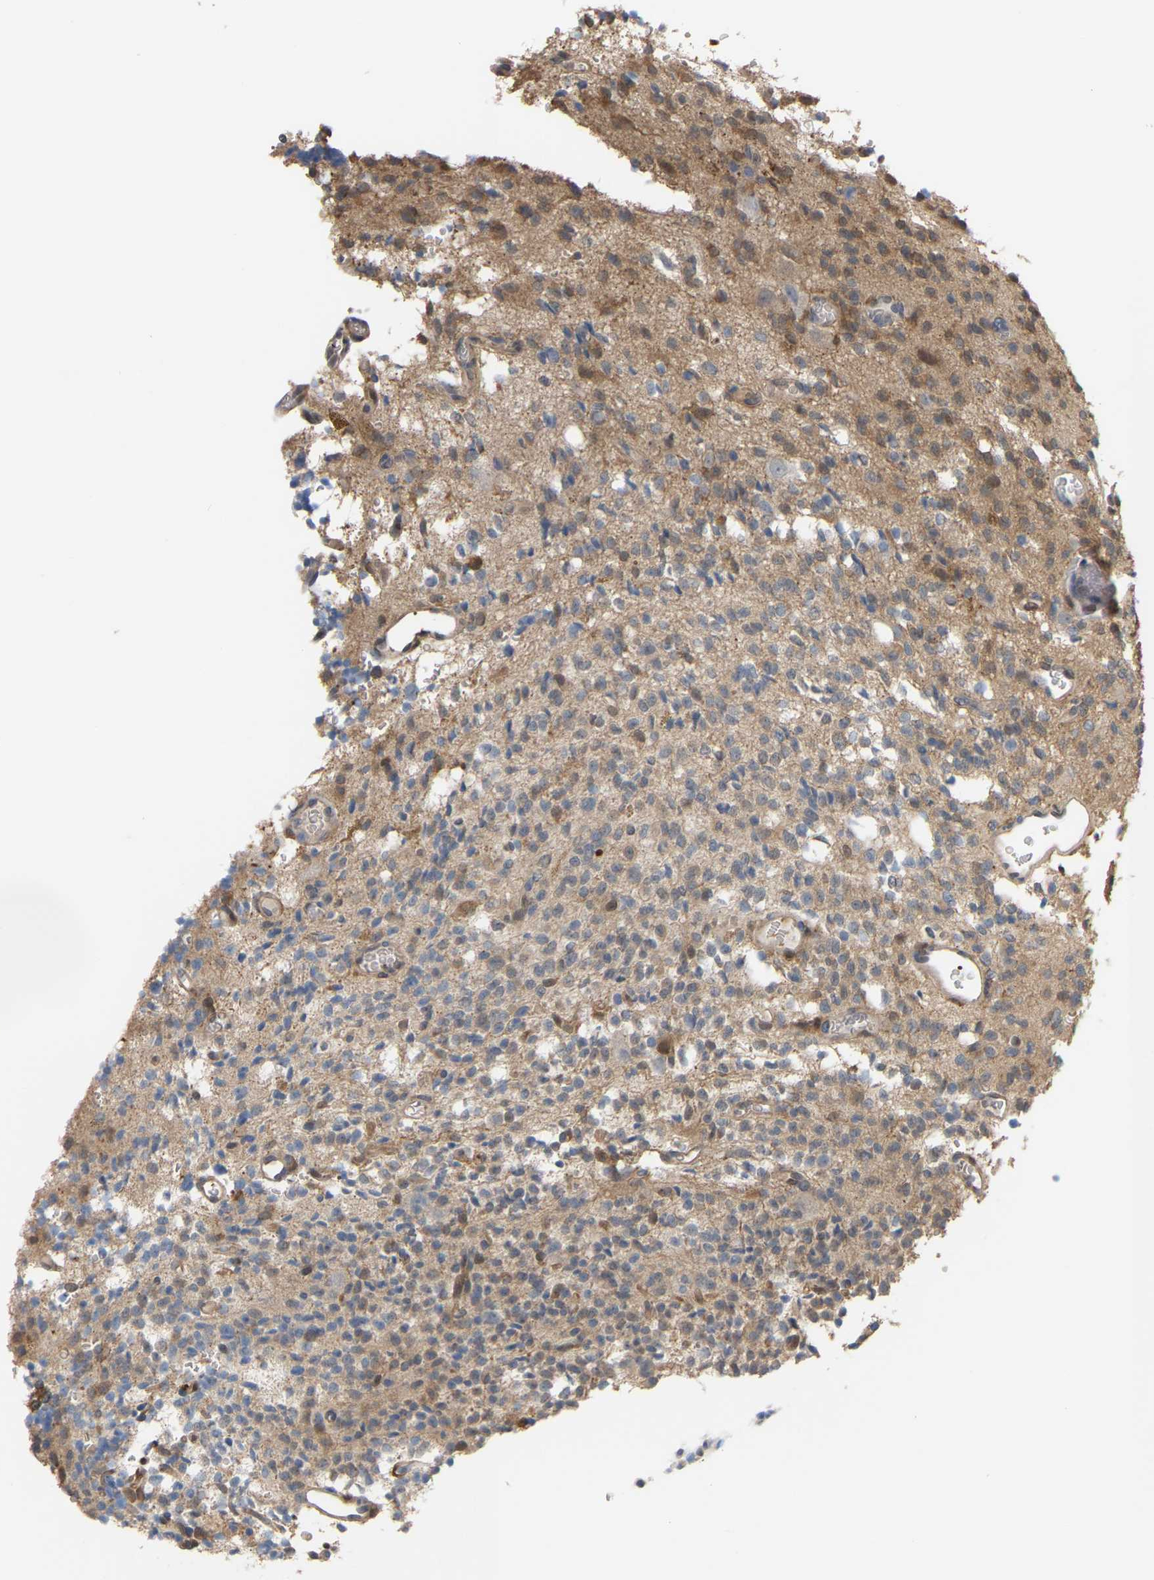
{"staining": {"intensity": "weak", "quantity": ">75%", "location": "cytoplasmic/membranous"}, "tissue": "glioma", "cell_type": "Tumor cells", "image_type": "cancer", "snomed": [{"axis": "morphology", "description": "Glioma, malignant, High grade"}, {"axis": "topography", "description": "Brain"}], "caption": "The histopathology image displays staining of glioma, revealing weak cytoplasmic/membranous protein expression (brown color) within tumor cells.", "gene": "MTPN", "patient": {"sex": "male", "age": 34}}